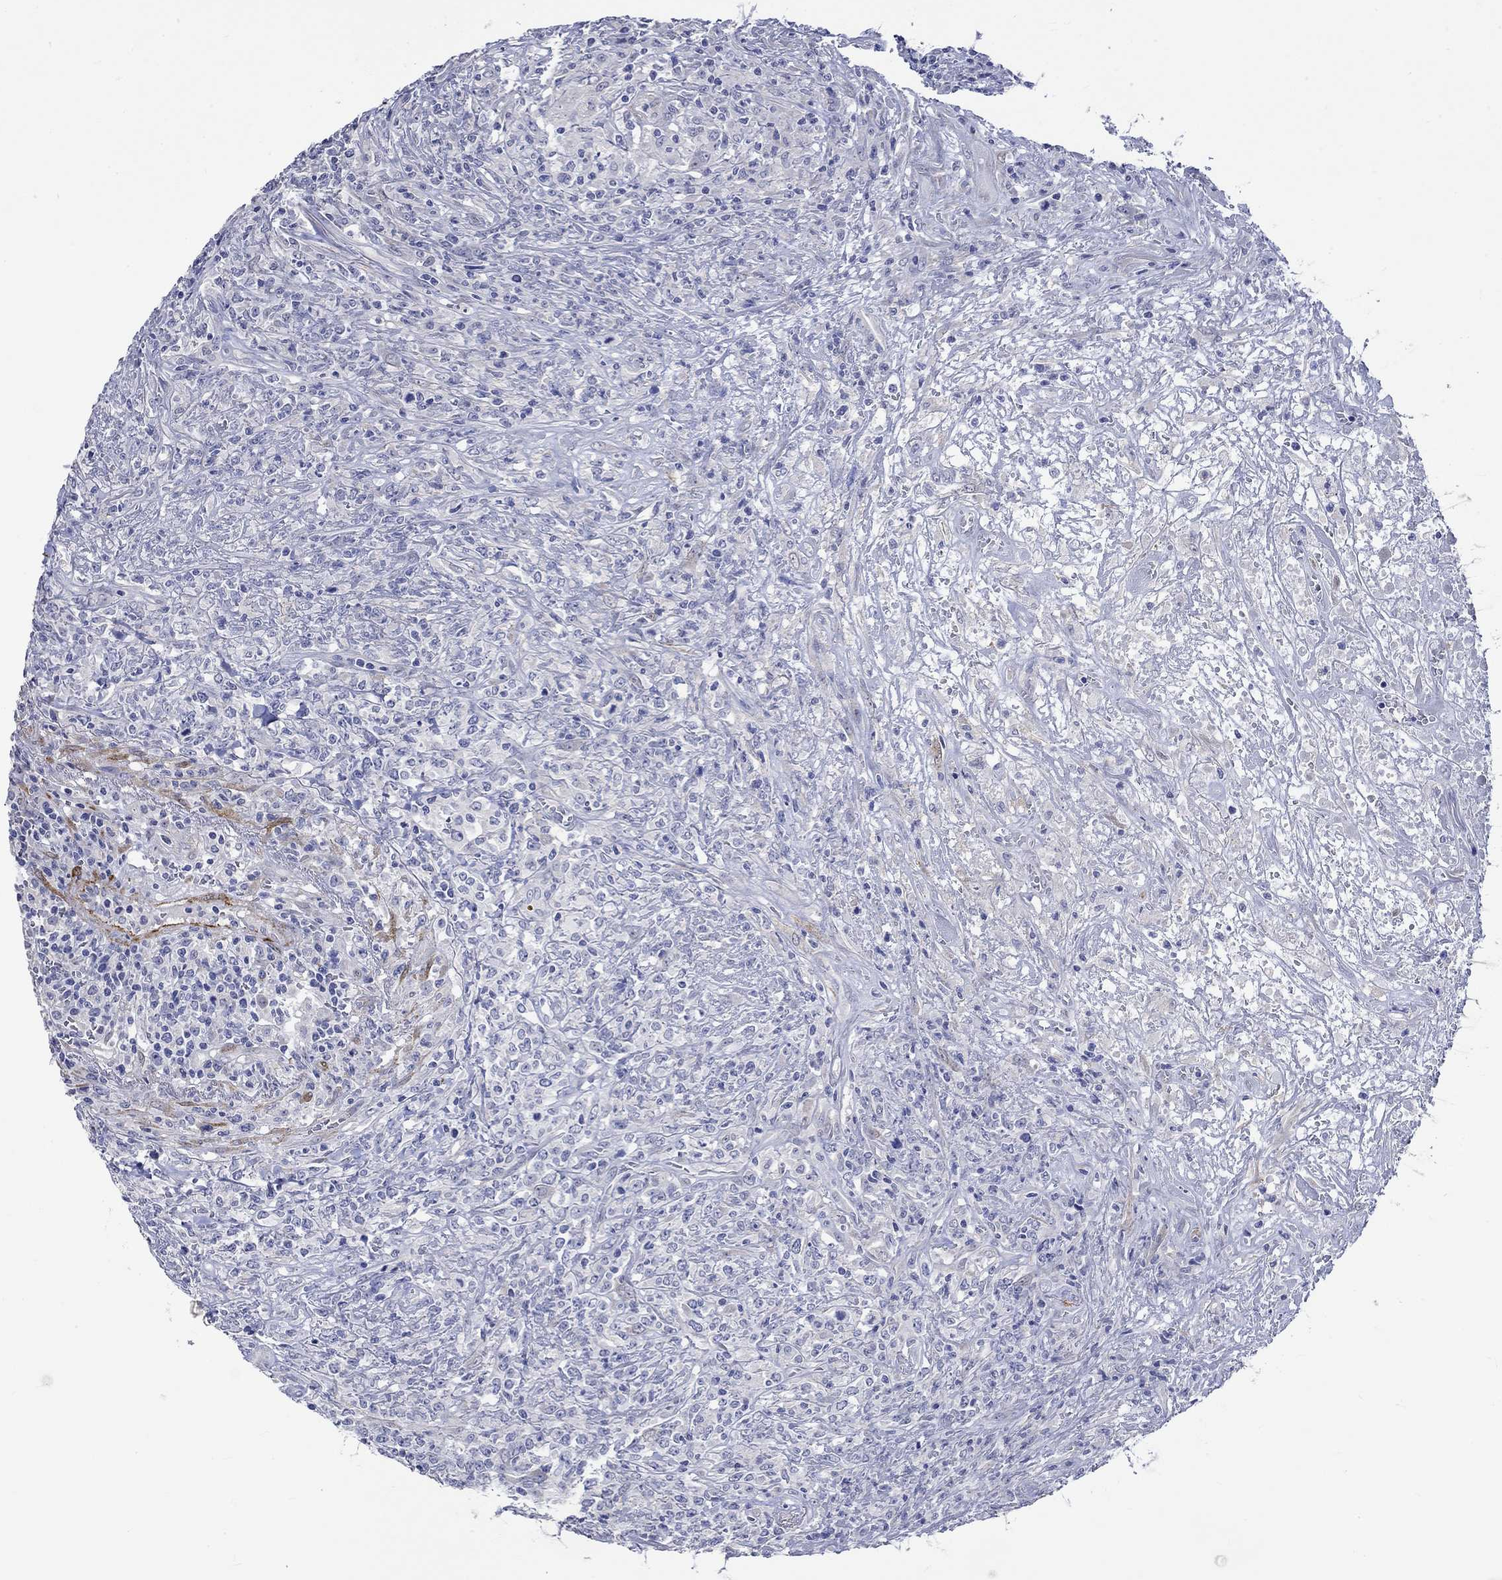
{"staining": {"intensity": "negative", "quantity": "none", "location": "none"}, "tissue": "lymphoma", "cell_type": "Tumor cells", "image_type": "cancer", "snomed": [{"axis": "morphology", "description": "Malignant lymphoma, non-Hodgkin's type, High grade"}, {"axis": "topography", "description": "Lung"}], "caption": "Micrograph shows no protein staining in tumor cells of lymphoma tissue. The staining is performed using DAB brown chromogen with nuclei counter-stained in using hematoxylin.", "gene": "CRYAB", "patient": {"sex": "male", "age": 79}}